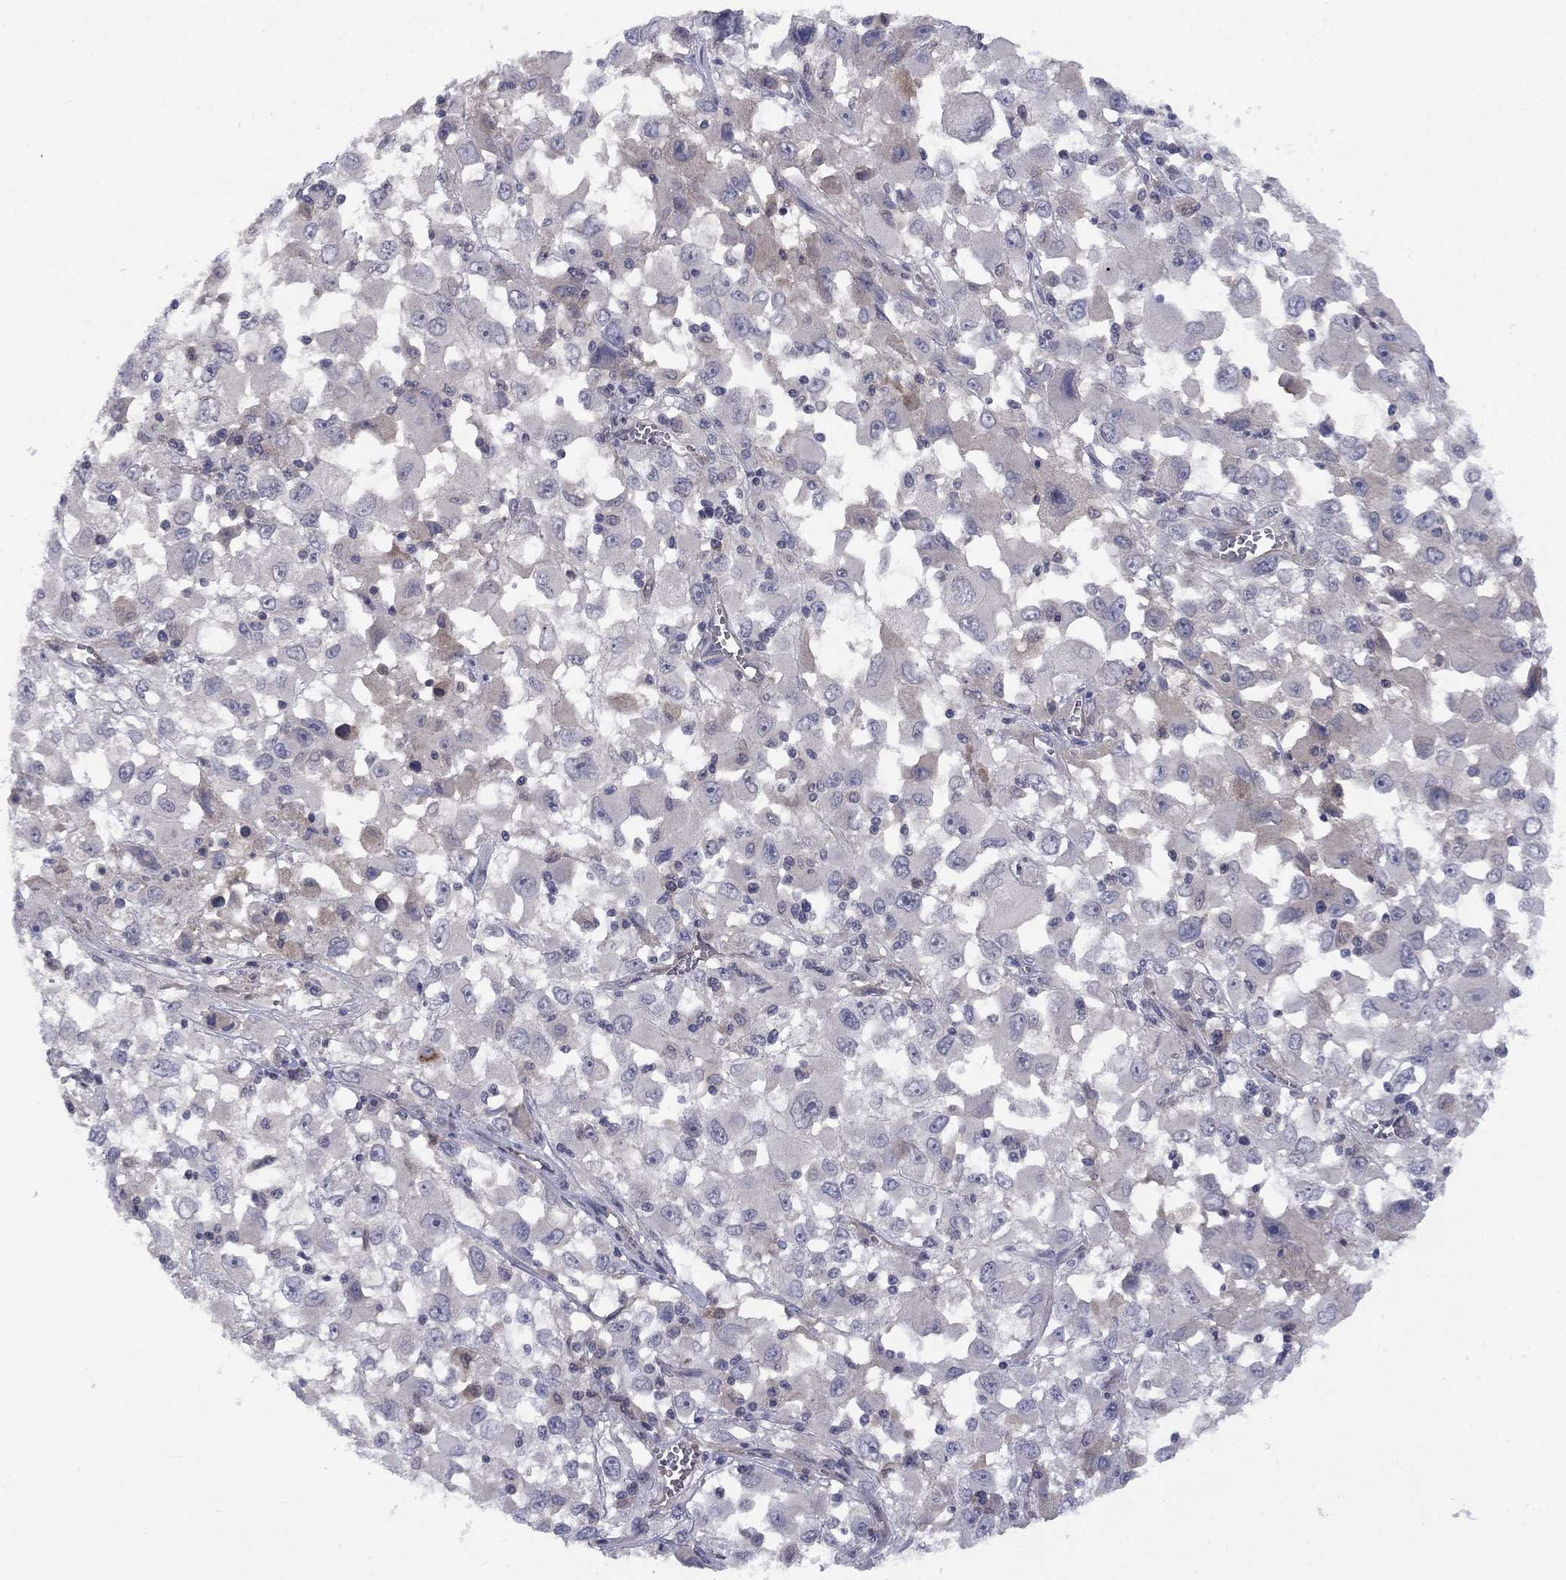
{"staining": {"intensity": "negative", "quantity": "none", "location": "none"}, "tissue": "melanoma", "cell_type": "Tumor cells", "image_type": "cancer", "snomed": [{"axis": "morphology", "description": "Malignant melanoma, Metastatic site"}, {"axis": "topography", "description": "Soft tissue"}], "caption": "Tumor cells are negative for brown protein staining in malignant melanoma (metastatic site). Brightfield microscopy of immunohistochemistry stained with DAB (3,3'-diaminobenzidine) (brown) and hematoxylin (blue), captured at high magnification.", "gene": "CACNA1A", "patient": {"sex": "male", "age": 50}}